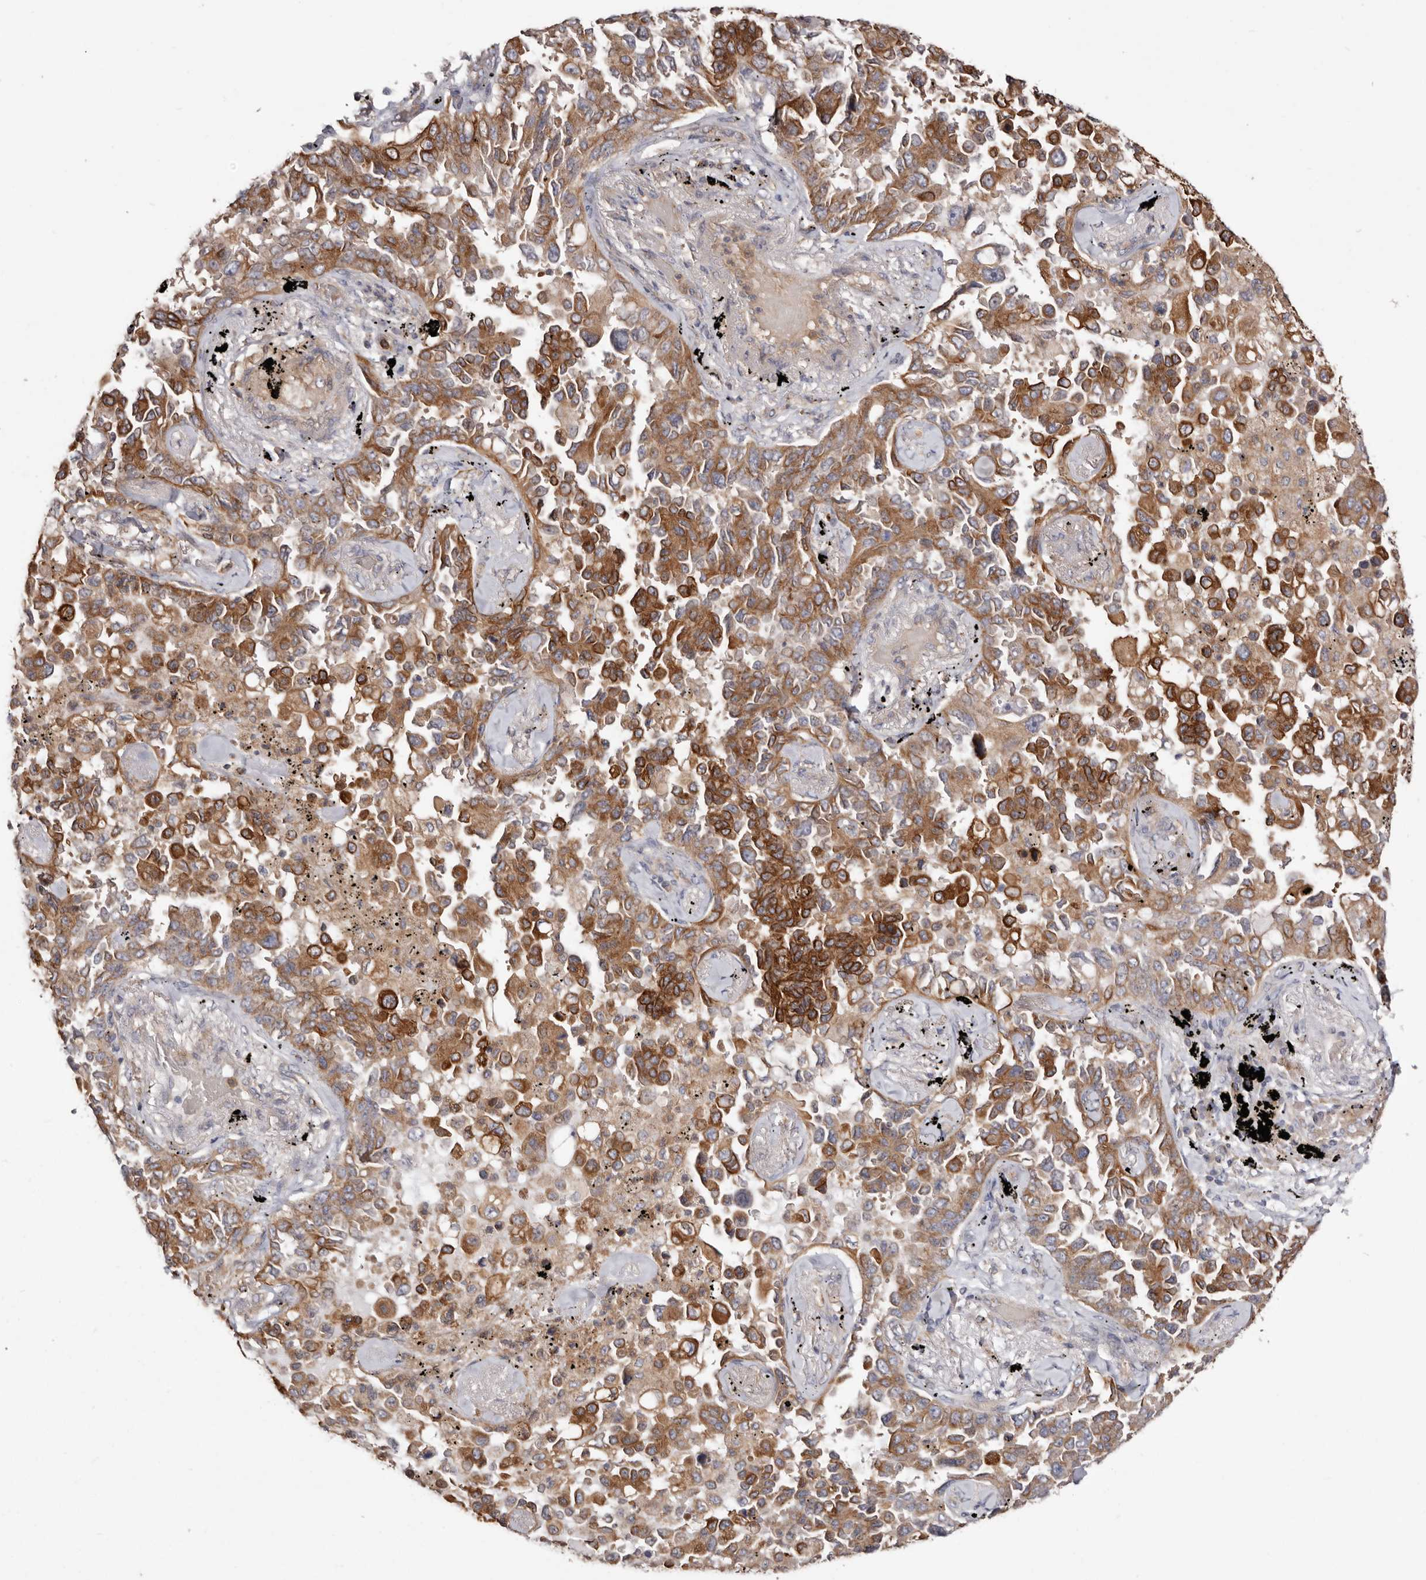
{"staining": {"intensity": "moderate", "quantity": ">75%", "location": "cytoplasmic/membranous"}, "tissue": "lung cancer", "cell_type": "Tumor cells", "image_type": "cancer", "snomed": [{"axis": "morphology", "description": "Adenocarcinoma, NOS"}, {"axis": "topography", "description": "Lung"}], "caption": "Lung cancer tissue shows moderate cytoplasmic/membranous positivity in approximately >75% of tumor cells, visualized by immunohistochemistry.", "gene": "LRRC25", "patient": {"sex": "female", "age": 67}}